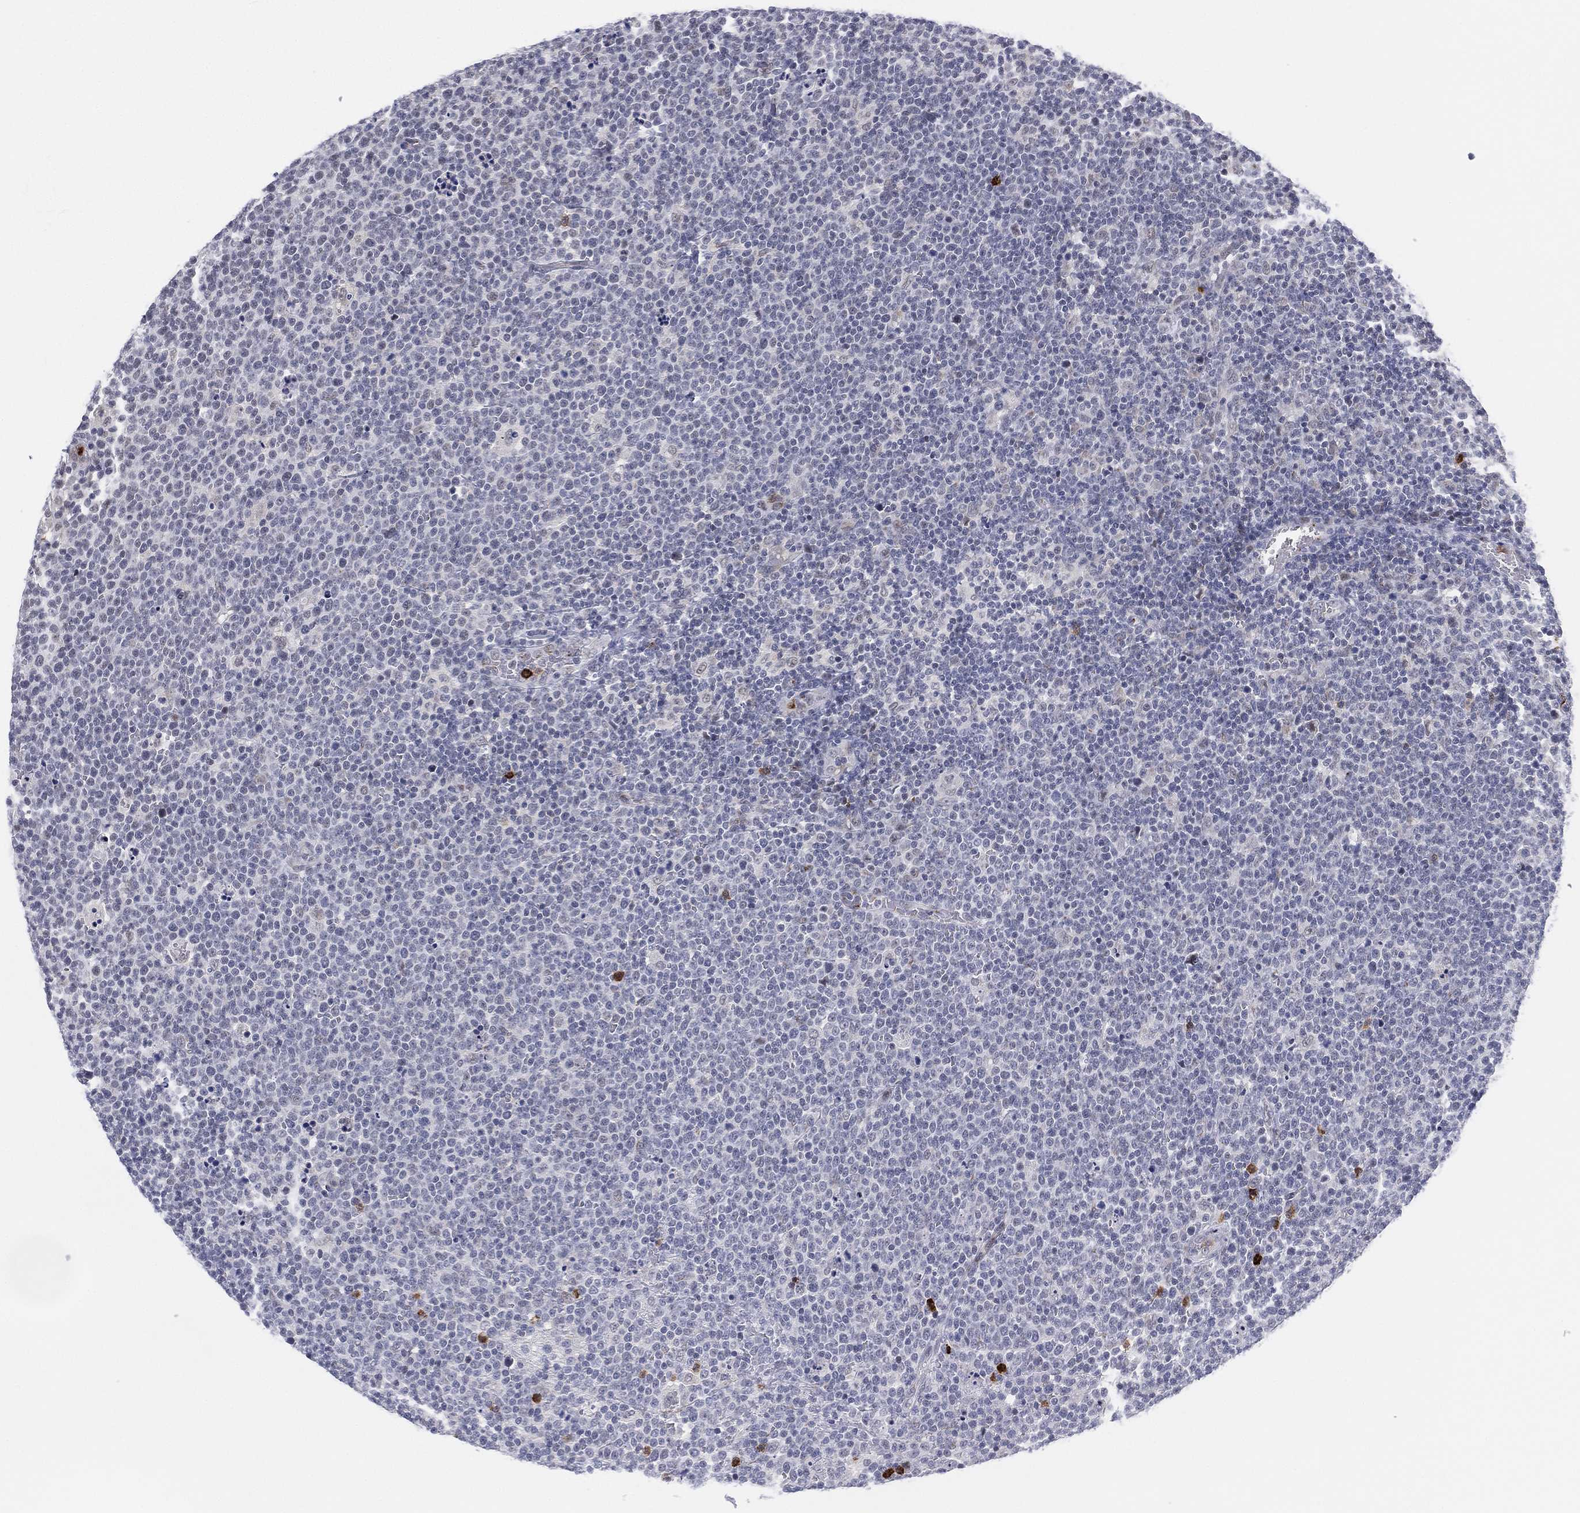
{"staining": {"intensity": "negative", "quantity": "none", "location": "none"}, "tissue": "lymphoma", "cell_type": "Tumor cells", "image_type": "cancer", "snomed": [{"axis": "morphology", "description": "Malignant lymphoma, non-Hodgkin's type, High grade"}, {"axis": "topography", "description": "Lymph node"}], "caption": "This micrograph is of lymphoma stained with immunohistochemistry to label a protein in brown with the nuclei are counter-stained blue. There is no staining in tumor cells.", "gene": "CD177", "patient": {"sex": "male", "age": 61}}